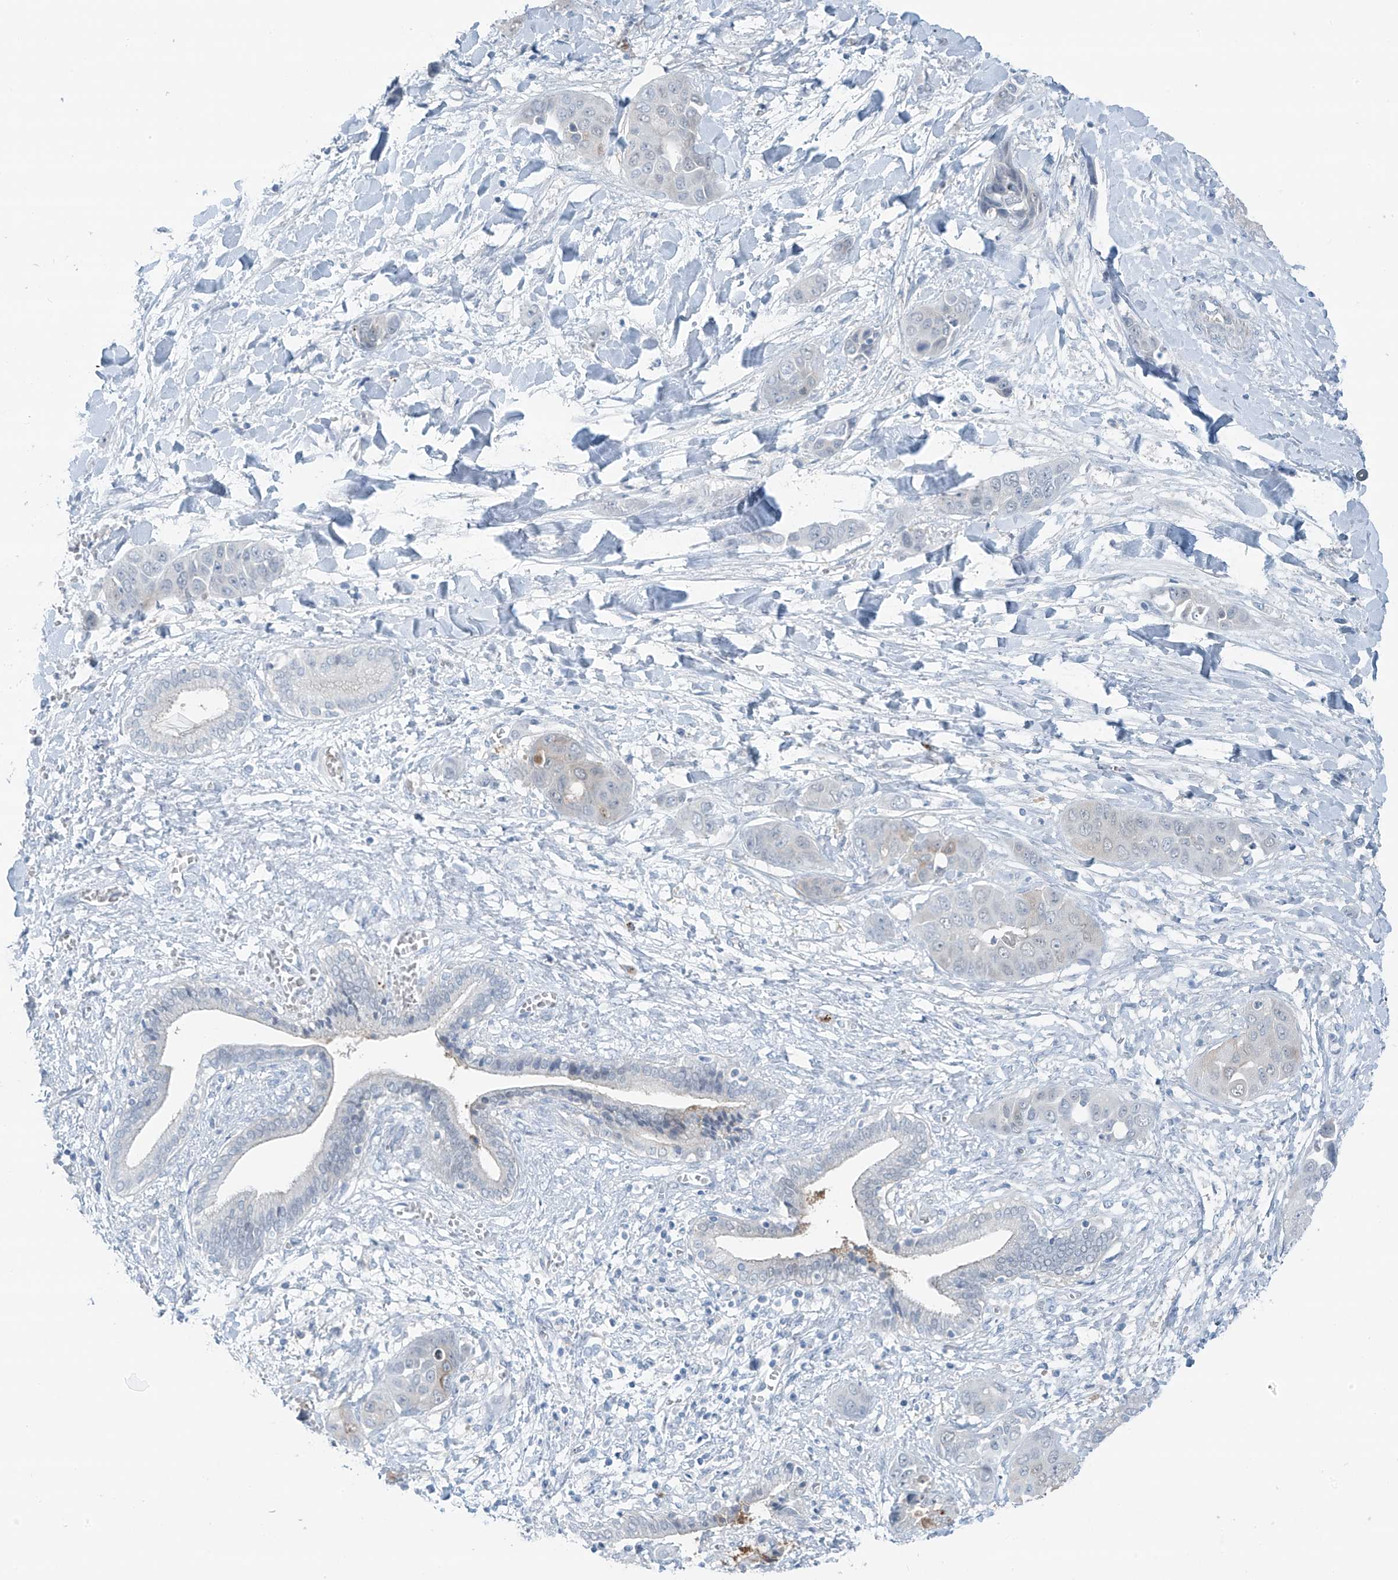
{"staining": {"intensity": "negative", "quantity": "none", "location": "none"}, "tissue": "liver cancer", "cell_type": "Tumor cells", "image_type": "cancer", "snomed": [{"axis": "morphology", "description": "Cholangiocarcinoma"}, {"axis": "topography", "description": "Liver"}], "caption": "This is an IHC micrograph of liver cancer (cholangiocarcinoma). There is no expression in tumor cells.", "gene": "ZNF793", "patient": {"sex": "female", "age": 52}}